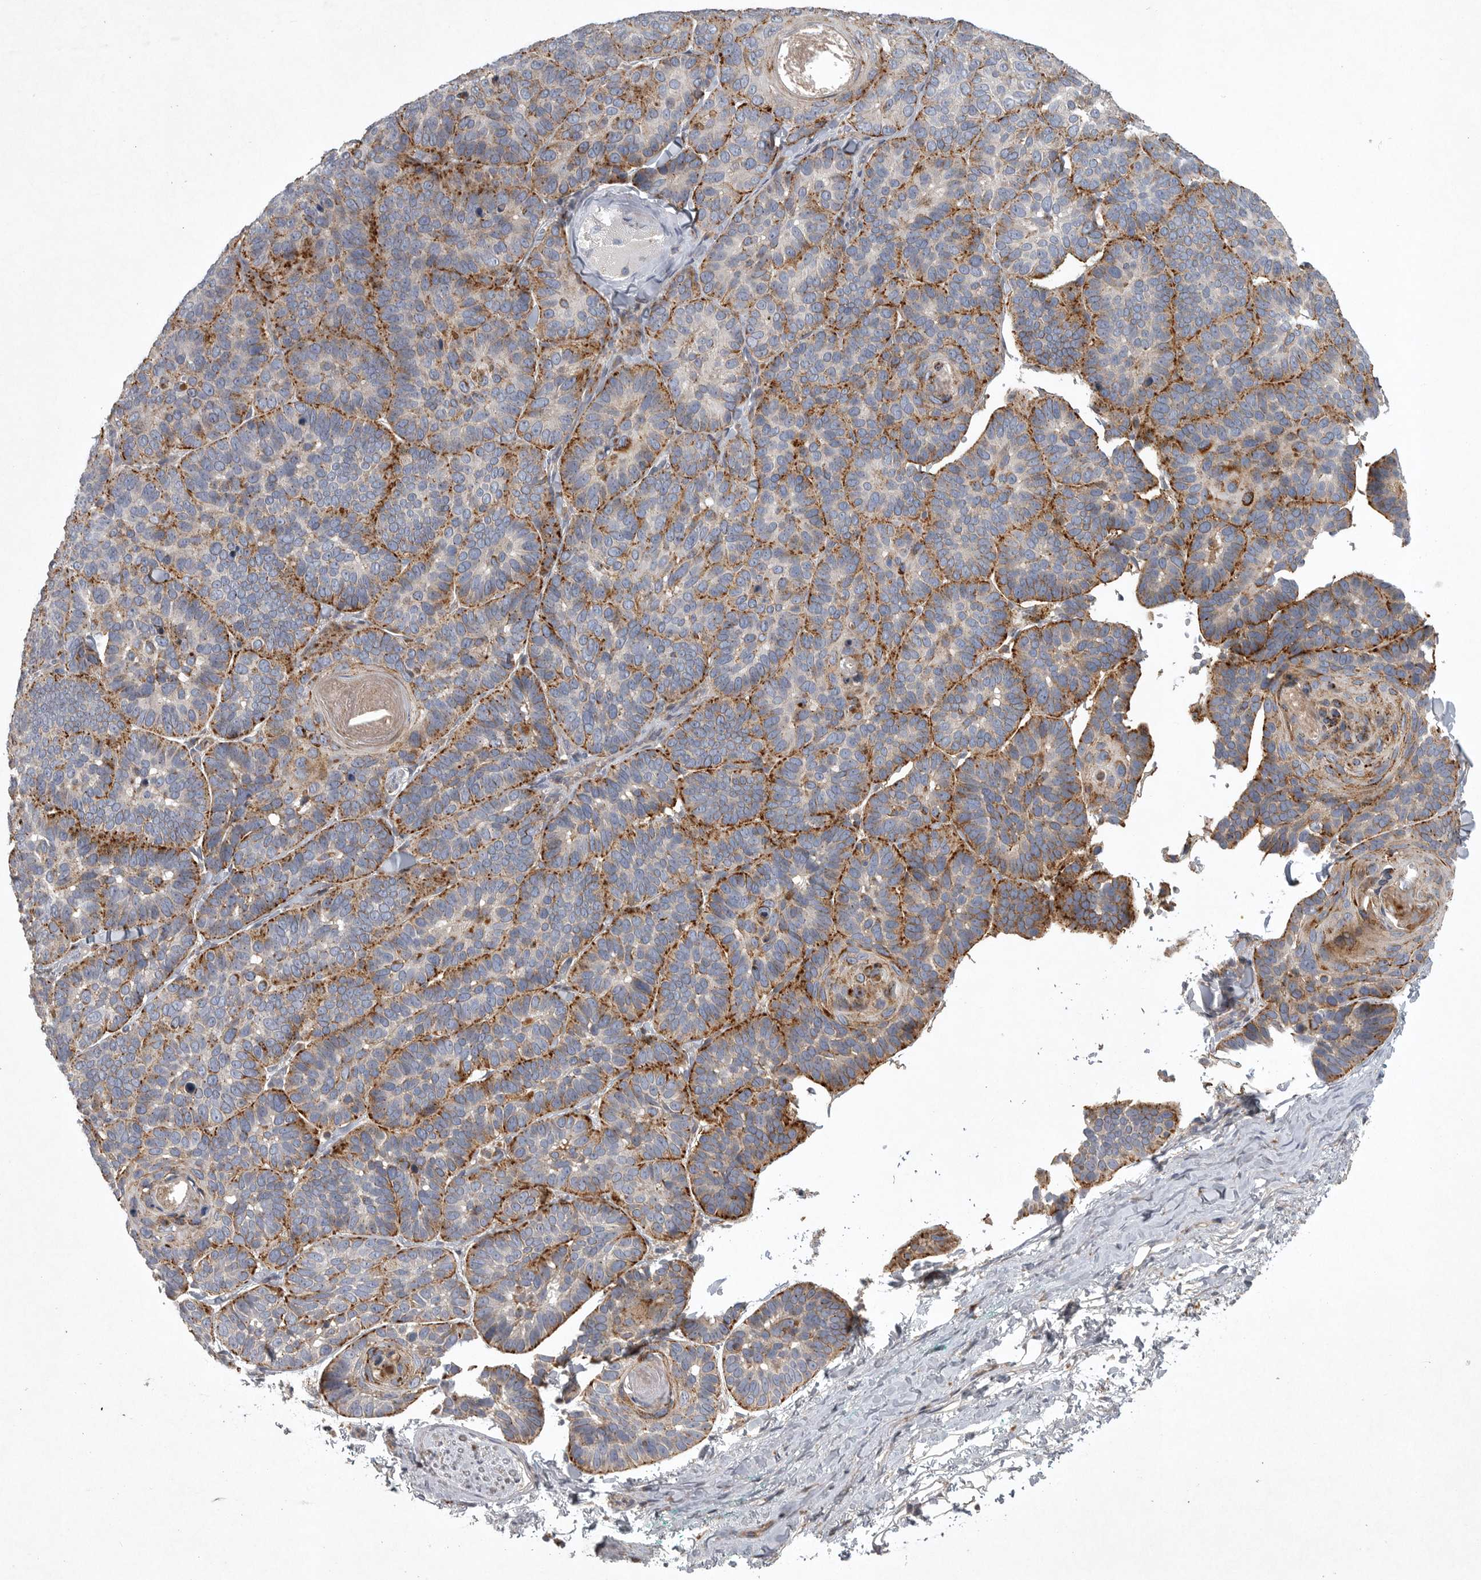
{"staining": {"intensity": "strong", "quantity": ">75%", "location": "cytoplasmic/membranous"}, "tissue": "skin cancer", "cell_type": "Tumor cells", "image_type": "cancer", "snomed": [{"axis": "morphology", "description": "Basal cell carcinoma"}, {"axis": "topography", "description": "Skin"}], "caption": "A high-resolution histopathology image shows immunohistochemistry staining of skin basal cell carcinoma, which reveals strong cytoplasmic/membranous staining in approximately >75% of tumor cells. The protein of interest is shown in brown color, while the nuclei are stained blue.", "gene": "LAMTOR3", "patient": {"sex": "male", "age": 62}}